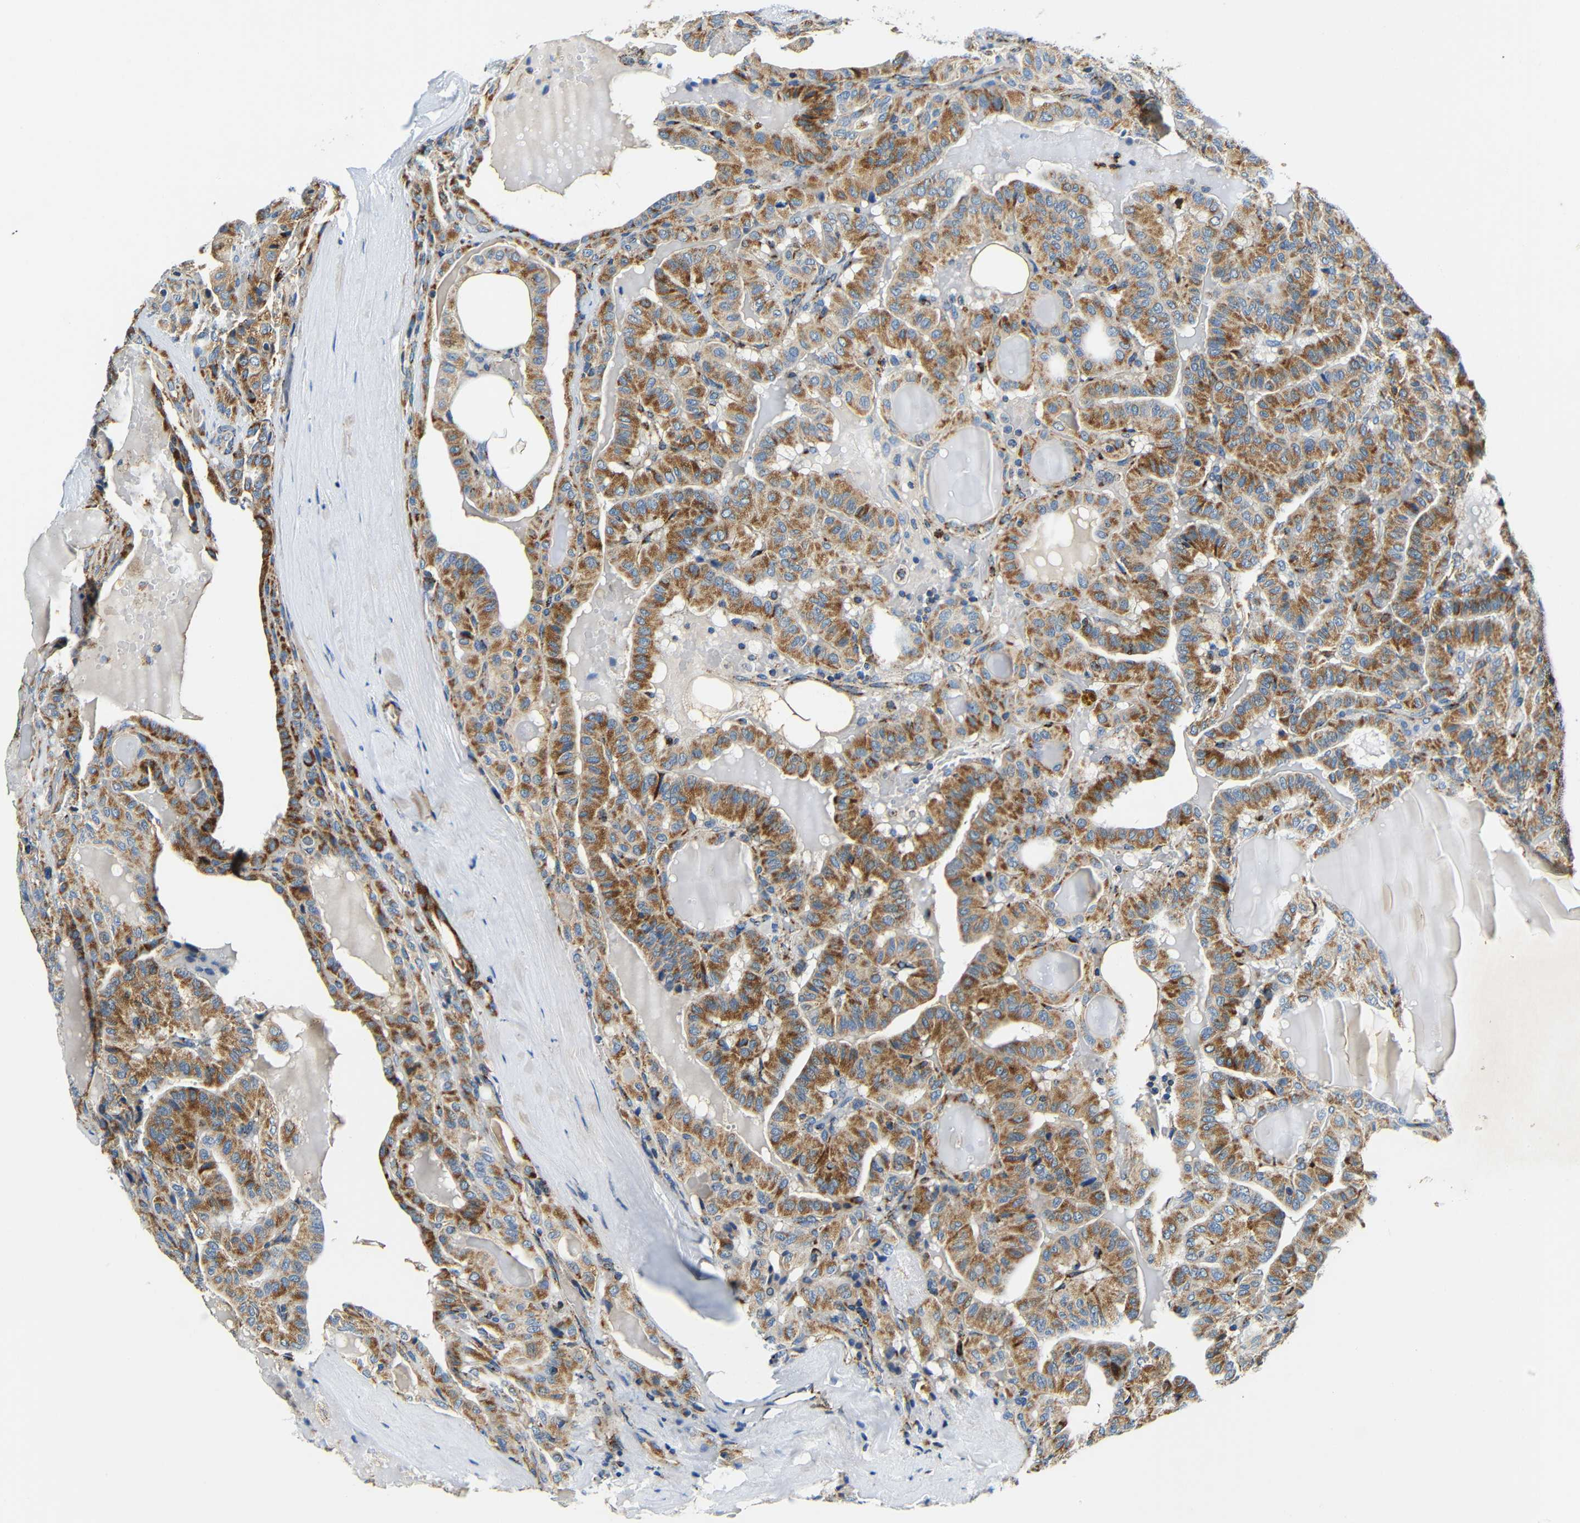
{"staining": {"intensity": "moderate", "quantity": ">75%", "location": "cytoplasmic/membranous"}, "tissue": "head and neck cancer", "cell_type": "Tumor cells", "image_type": "cancer", "snomed": [{"axis": "morphology", "description": "Squamous cell carcinoma, NOS"}, {"axis": "topography", "description": "Oral tissue"}, {"axis": "topography", "description": "Head-Neck"}], "caption": "Immunohistochemistry (IHC) histopathology image of head and neck cancer stained for a protein (brown), which reveals medium levels of moderate cytoplasmic/membranous expression in approximately >75% of tumor cells.", "gene": "GALNT18", "patient": {"sex": "female", "age": 50}}